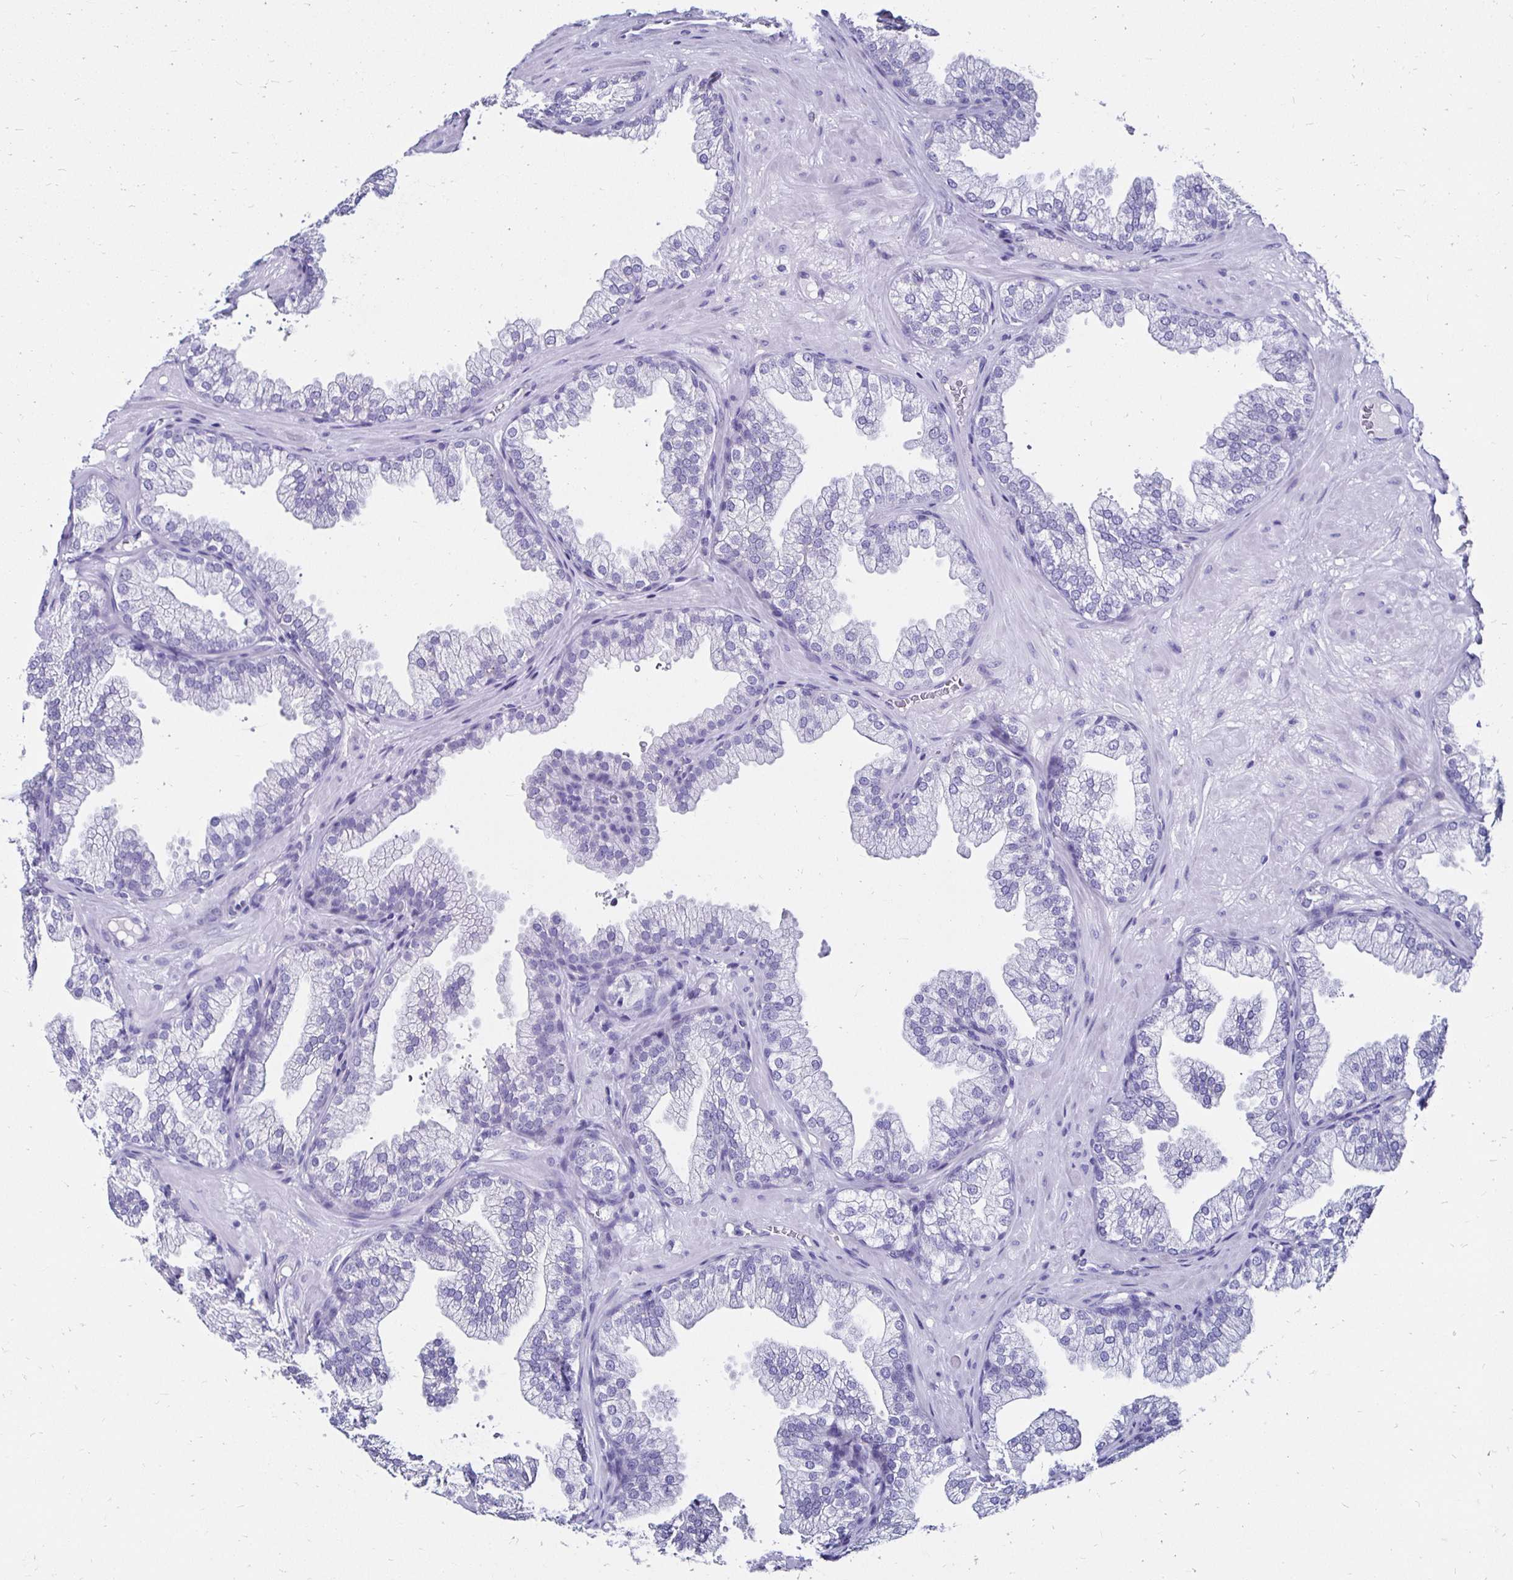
{"staining": {"intensity": "negative", "quantity": "none", "location": "none"}, "tissue": "prostate", "cell_type": "Glandular cells", "image_type": "normal", "snomed": [{"axis": "morphology", "description": "Normal tissue, NOS"}, {"axis": "topography", "description": "Prostate"}], "caption": "A histopathology image of prostate stained for a protein displays no brown staining in glandular cells.", "gene": "KCNT1", "patient": {"sex": "male", "age": 37}}